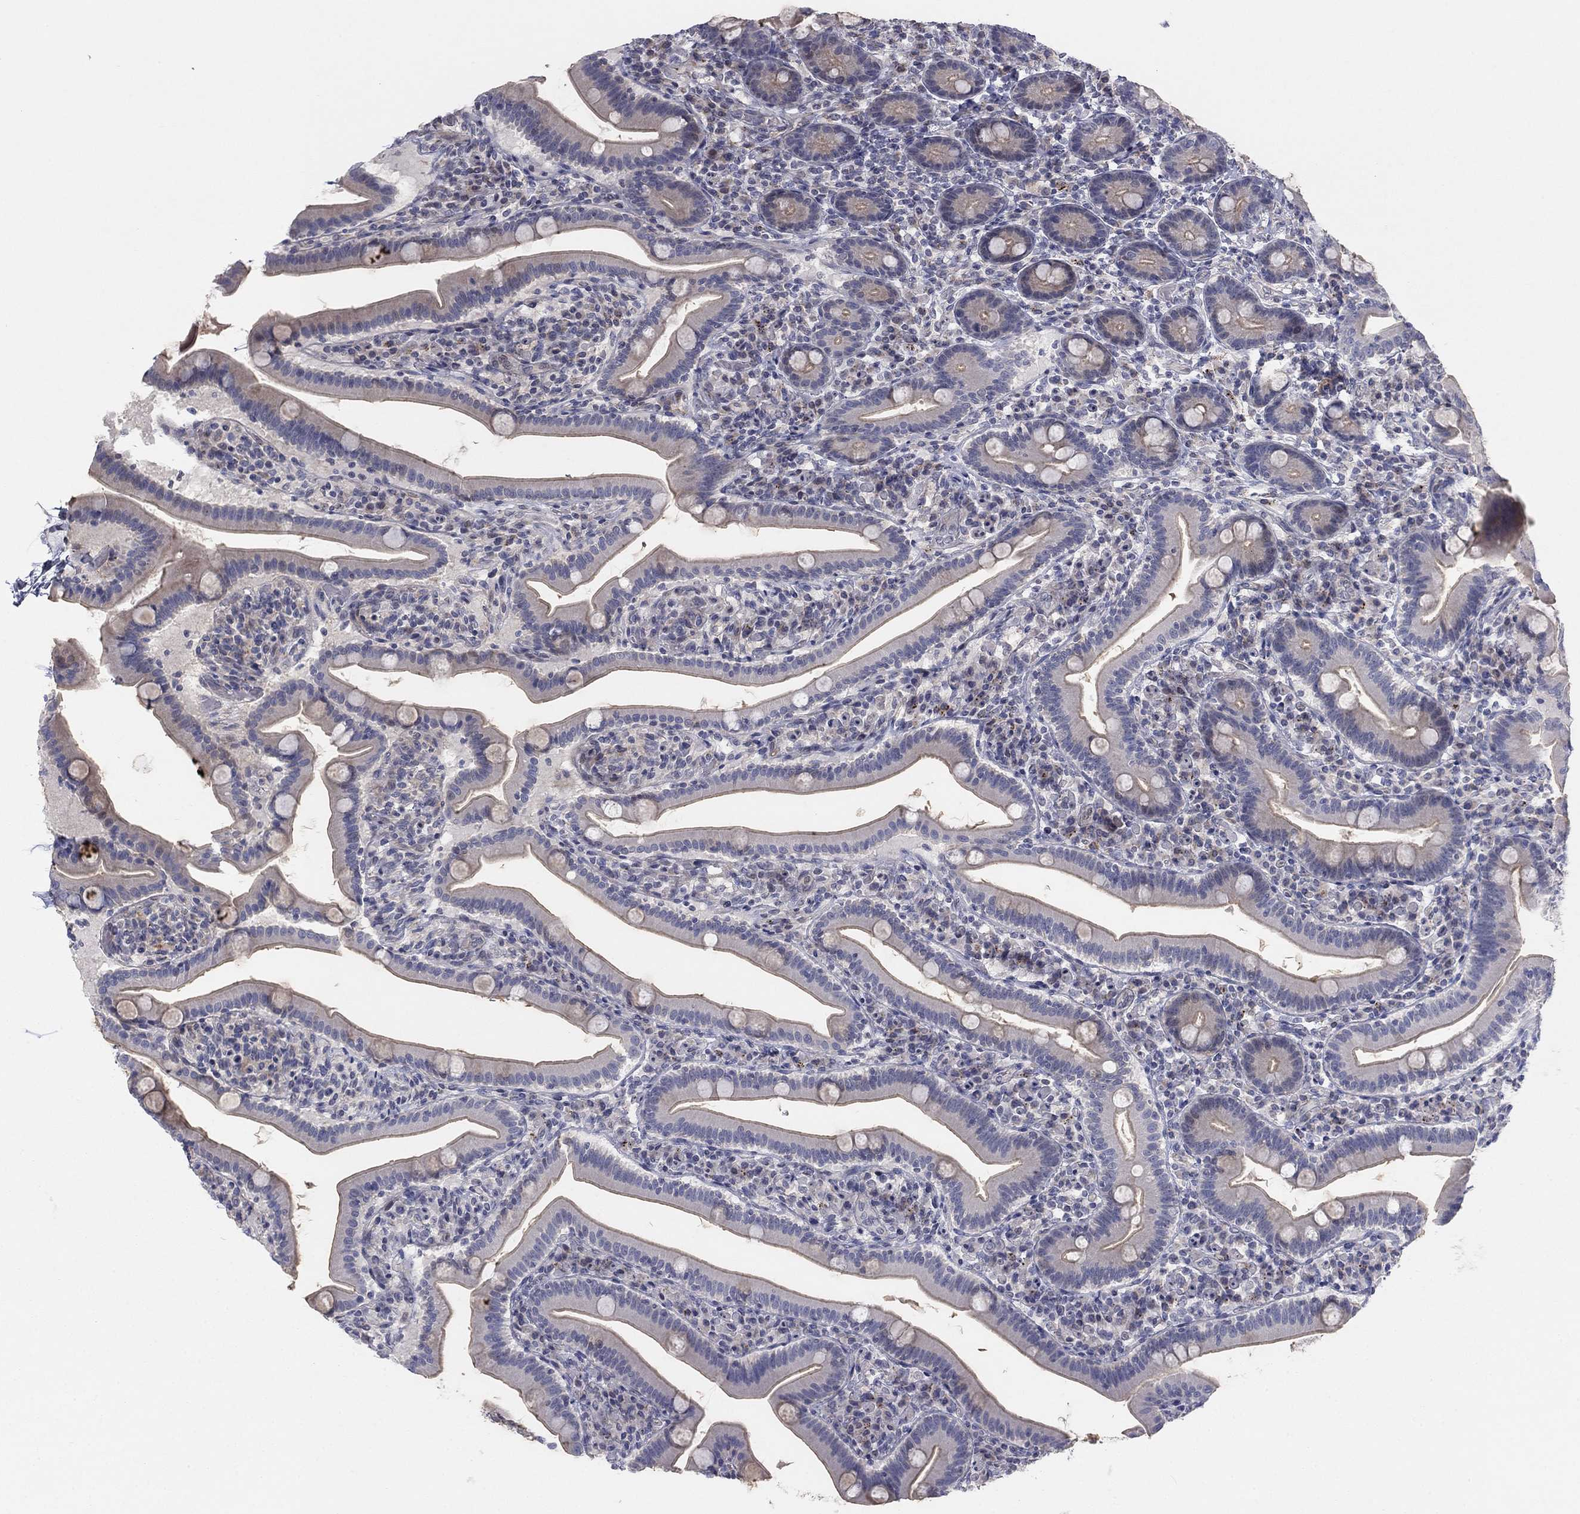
{"staining": {"intensity": "weak", "quantity": "25%-75%", "location": "cytoplasmic/membranous"}, "tissue": "small intestine", "cell_type": "Glandular cells", "image_type": "normal", "snomed": [{"axis": "morphology", "description": "Normal tissue, NOS"}, {"axis": "topography", "description": "Small intestine"}], "caption": "Protein expression by IHC reveals weak cytoplasmic/membranous expression in about 25%-75% of glandular cells in normal small intestine. The staining was performed using DAB, with brown indicating positive protein expression. Nuclei are stained blue with hematoxylin.", "gene": "AMN1", "patient": {"sex": "male", "age": 66}}